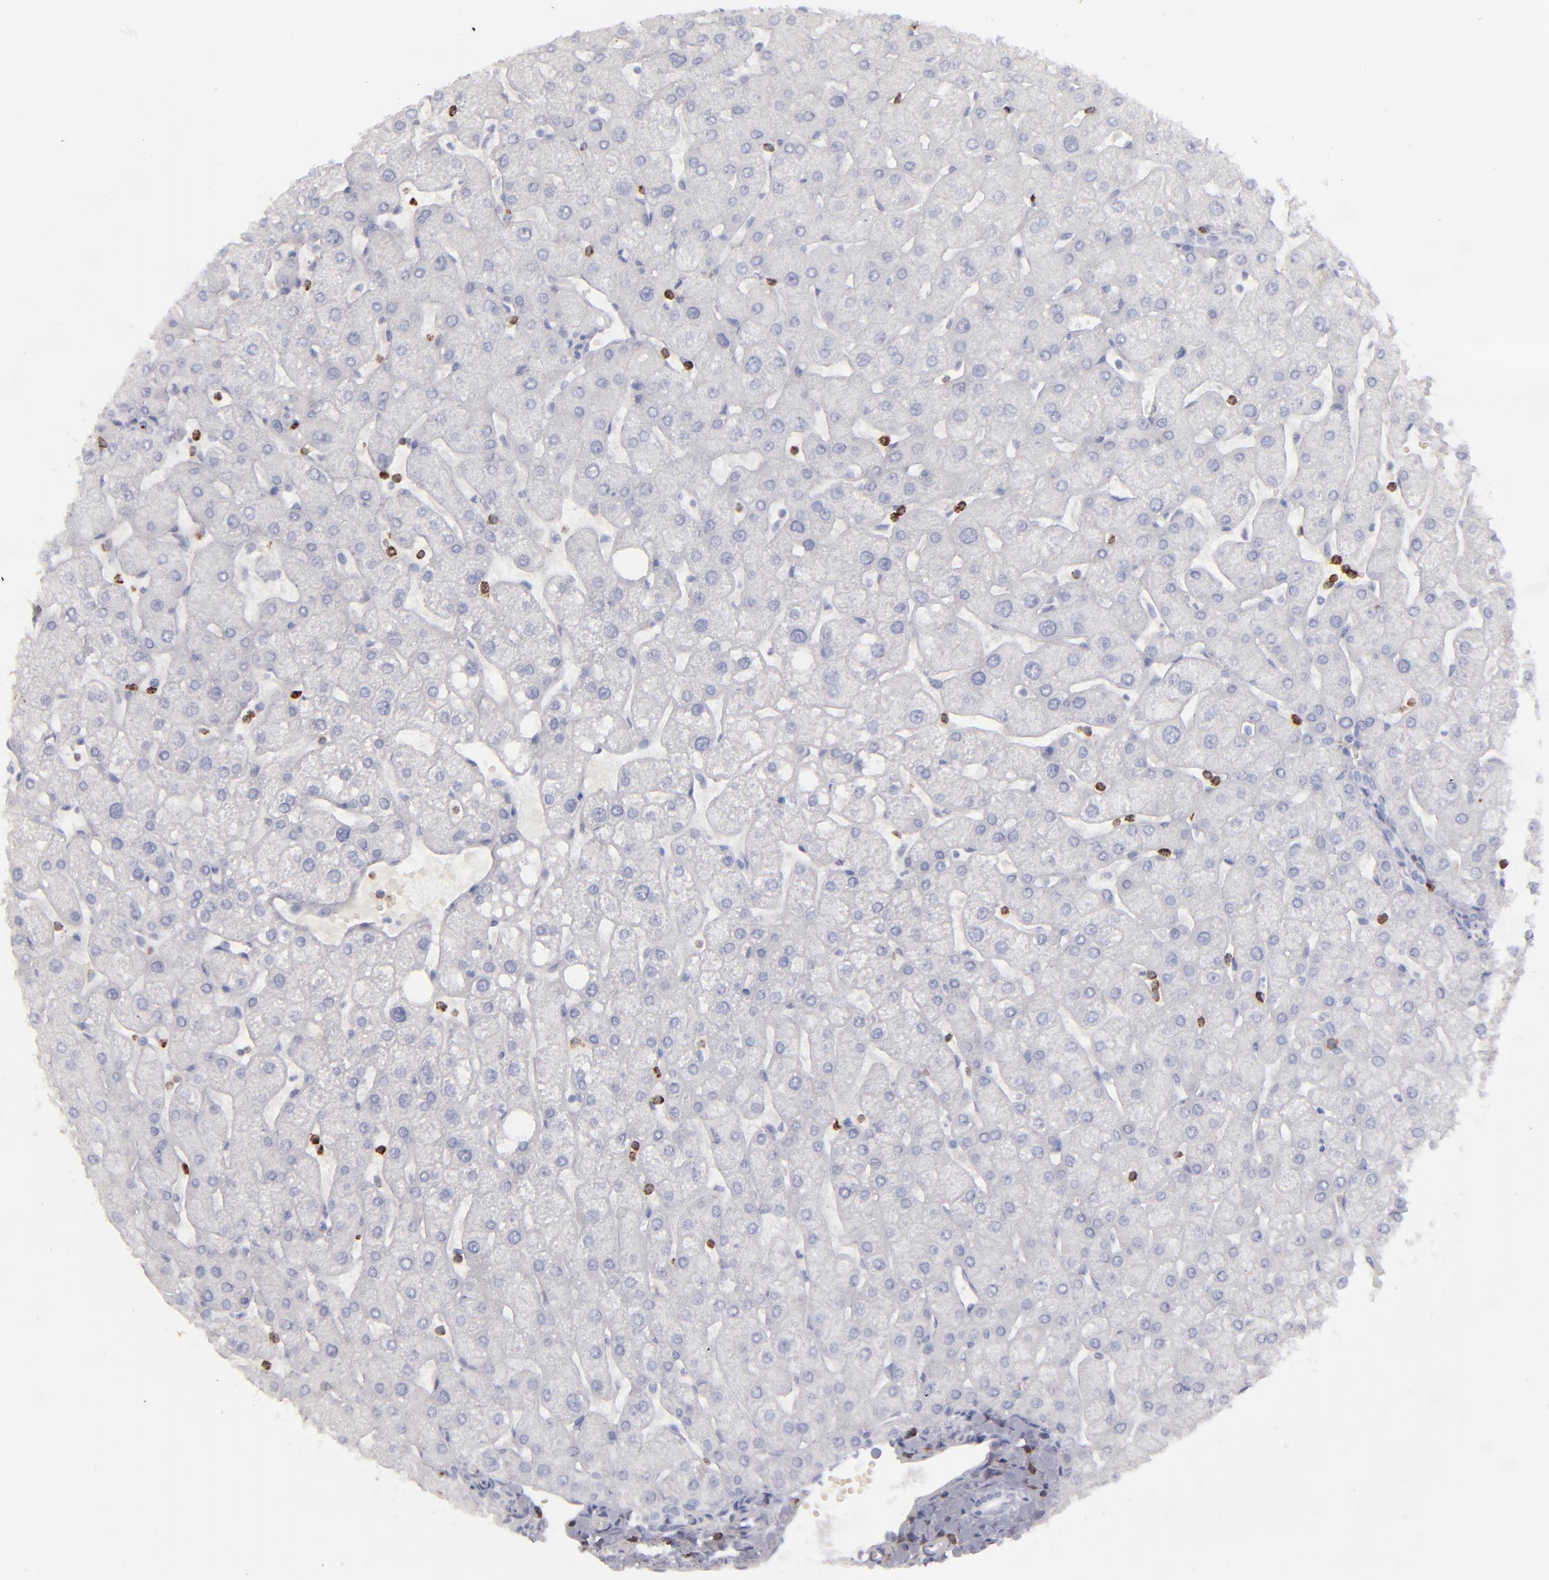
{"staining": {"intensity": "negative", "quantity": "none", "location": "none"}, "tissue": "liver", "cell_type": "Cholangiocytes", "image_type": "normal", "snomed": [{"axis": "morphology", "description": "Normal tissue, NOS"}, {"axis": "topography", "description": "Liver"}], "caption": "Immunohistochemistry of normal human liver shows no staining in cholangiocytes. (DAB (3,3'-diaminobenzidine) immunohistochemistry (IHC), high magnification).", "gene": "CD2", "patient": {"sex": "male", "age": 67}}